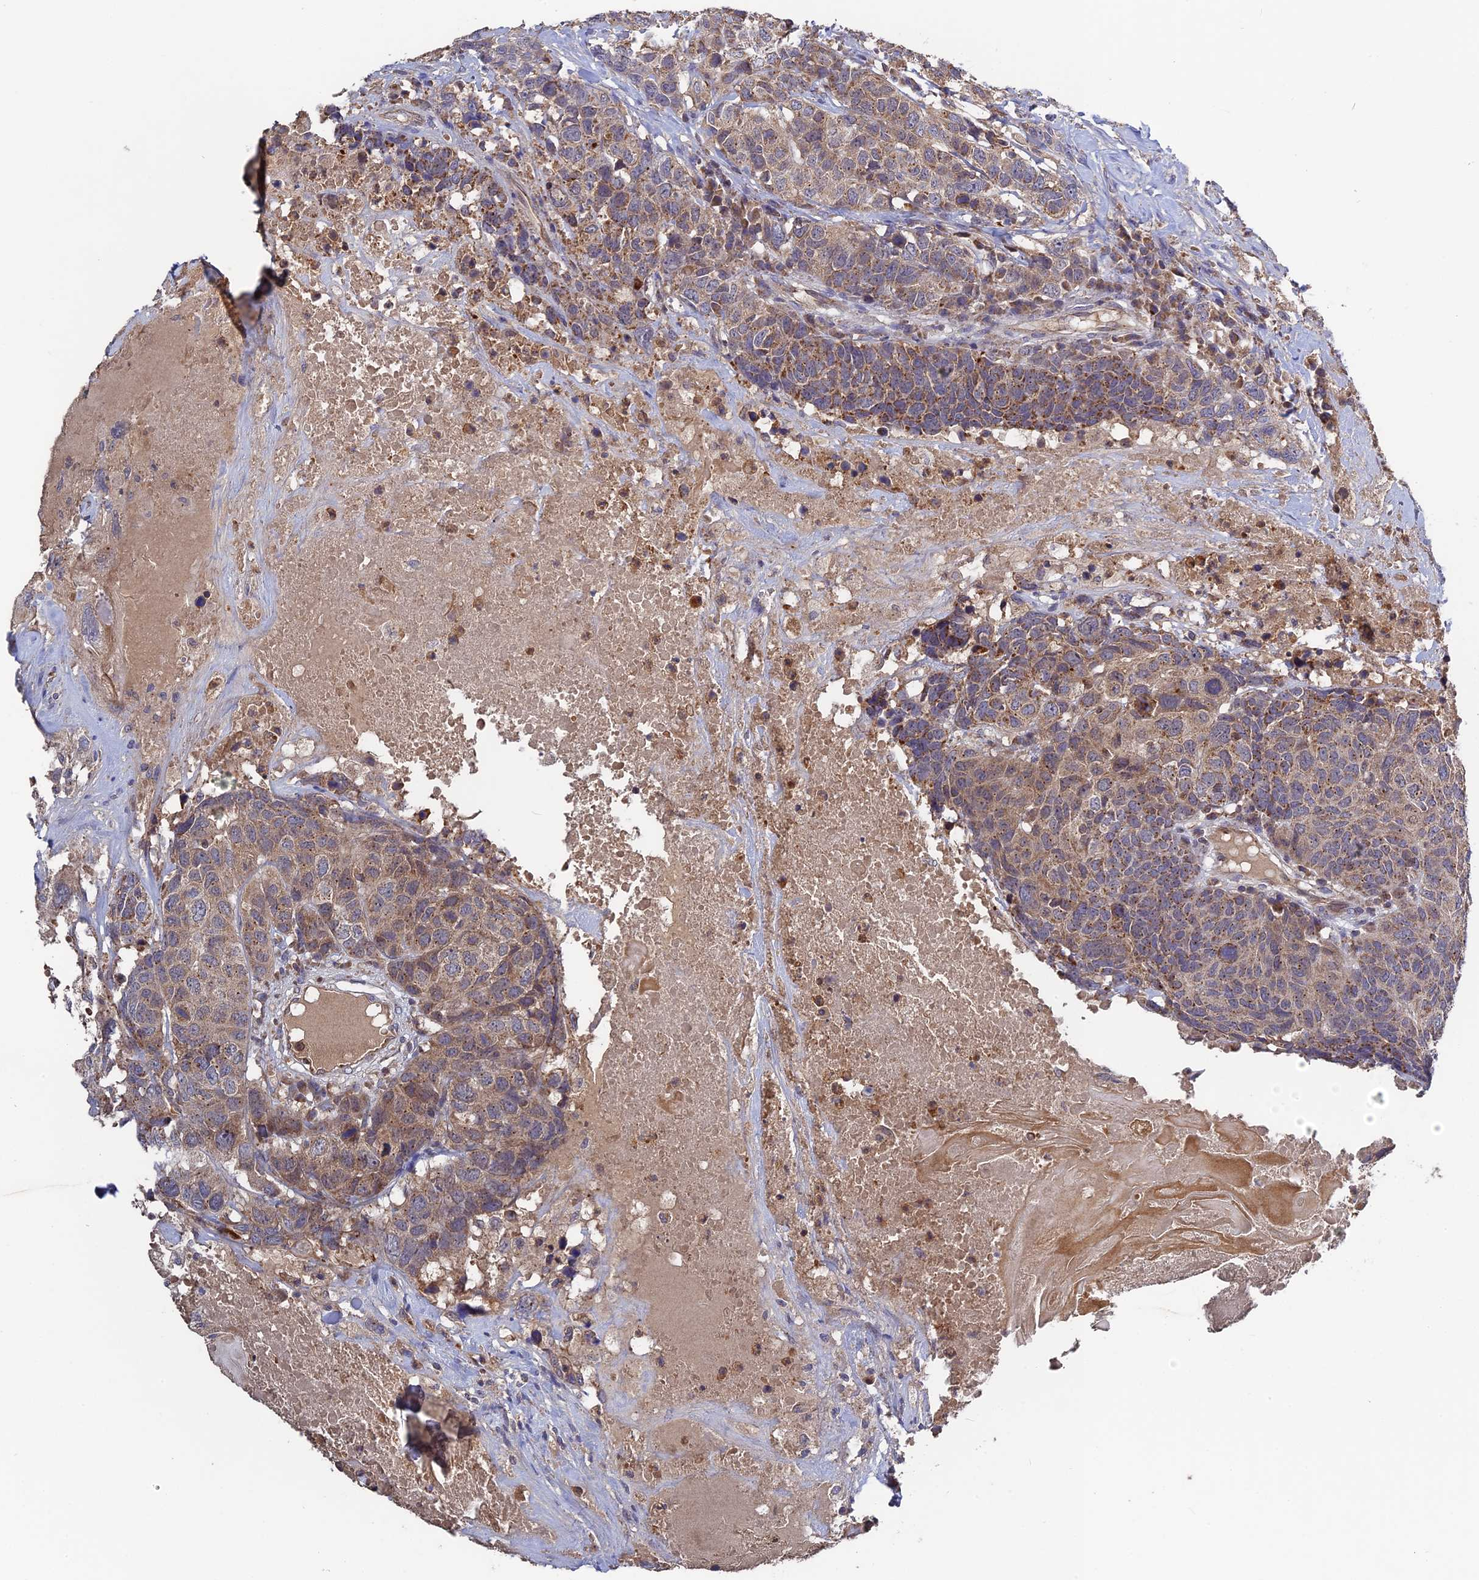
{"staining": {"intensity": "moderate", "quantity": "<25%", "location": "cytoplasmic/membranous"}, "tissue": "head and neck cancer", "cell_type": "Tumor cells", "image_type": "cancer", "snomed": [{"axis": "morphology", "description": "Squamous cell carcinoma, NOS"}, {"axis": "topography", "description": "Head-Neck"}], "caption": "Head and neck squamous cell carcinoma was stained to show a protein in brown. There is low levels of moderate cytoplasmic/membranous staining in approximately <25% of tumor cells.", "gene": "RPIA", "patient": {"sex": "male", "age": 66}}